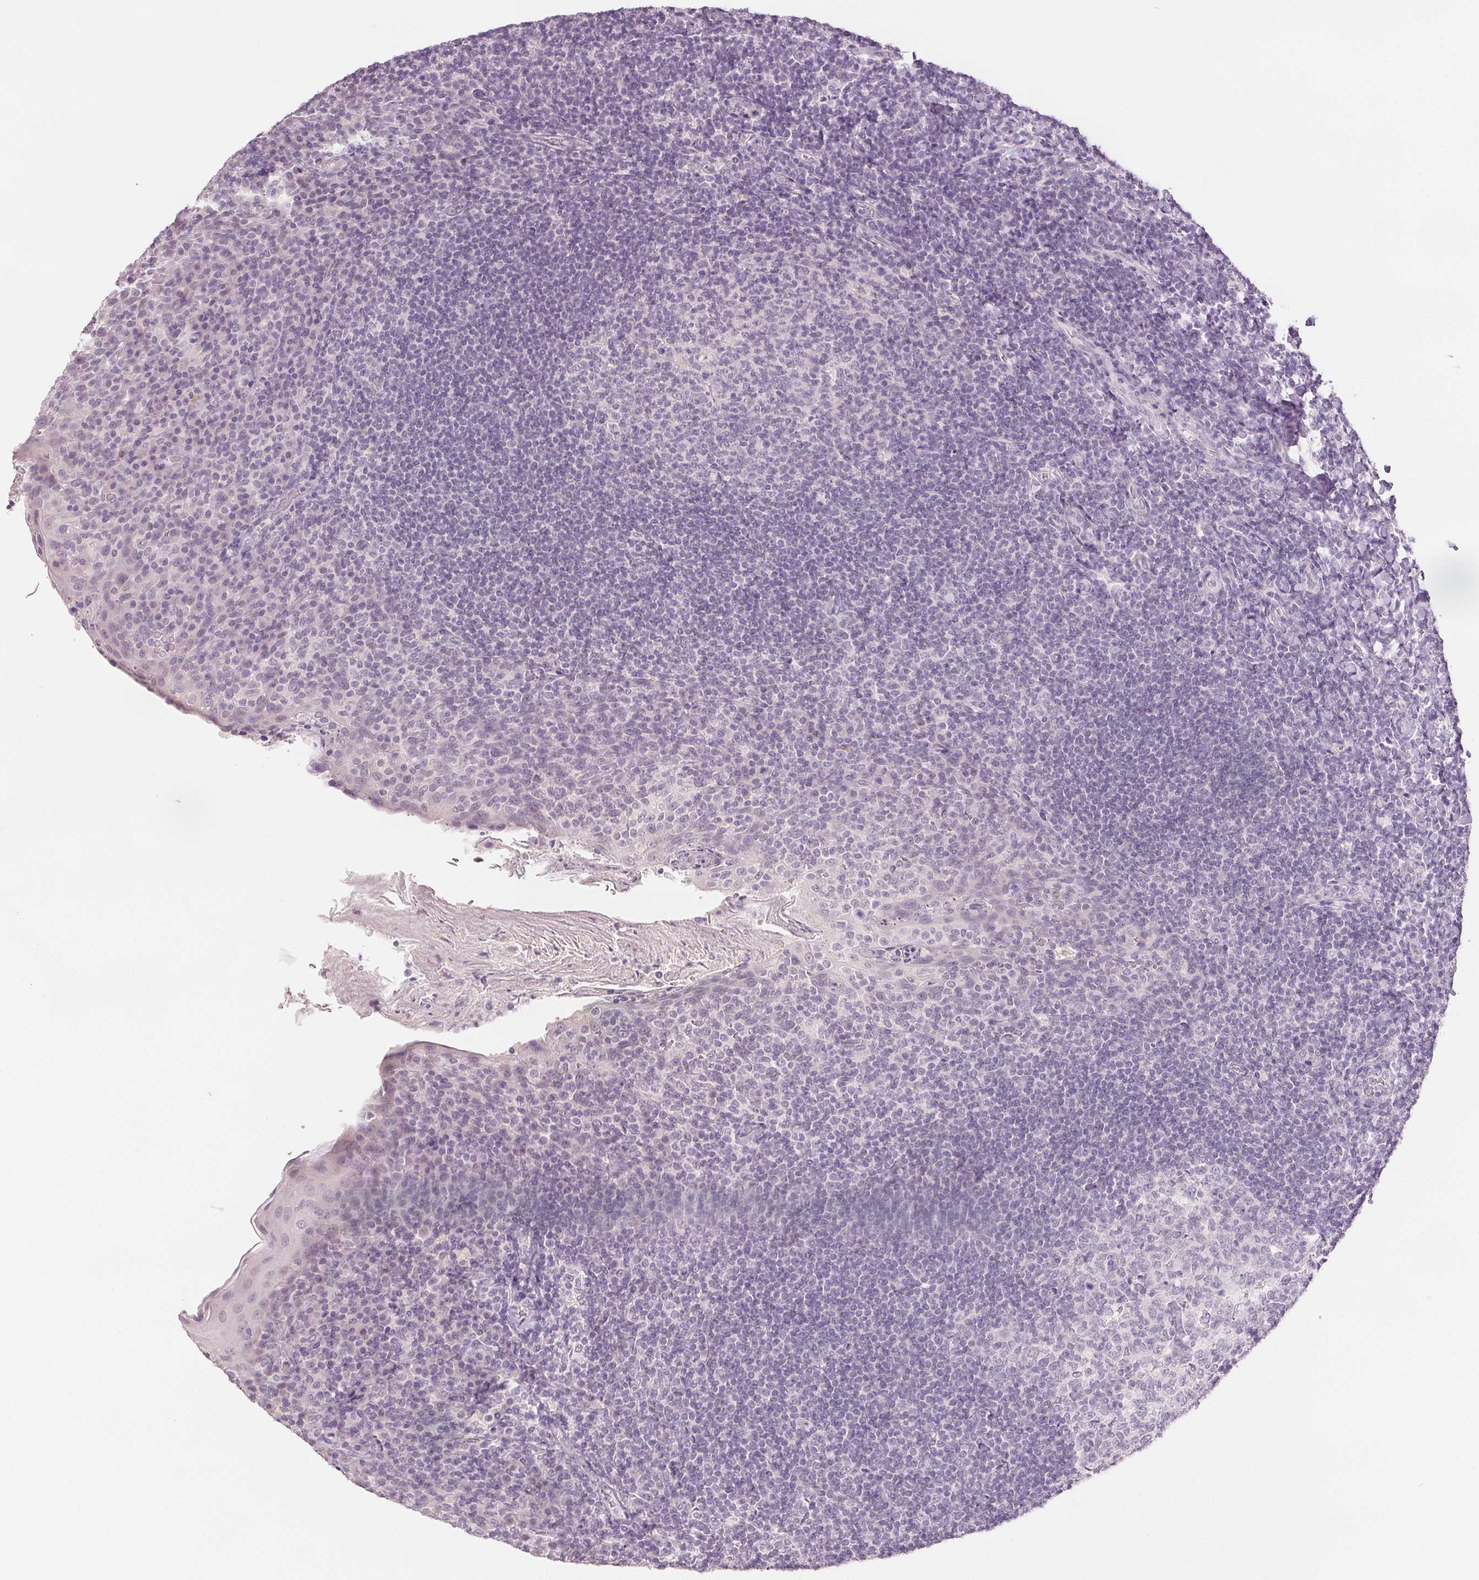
{"staining": {"intensity": "negative", "quantity": "none", "location": "none"}, "tissue": "tonsil", "cell_type": "Germinal center cells", "image_type": "normal", "snomed": [{"axis": "morphology", "description": "Normal tissue, NOS"}, {"axis": "topography", "description": "Tonsil"}], "caption": "A photomicrograph of tonsil stained for a protein reveals no brown staining in germinal center cells. (Brightfield microscopy of DAB IHC at high magnification).", "gene": "SCGN", "patient": {"sex": "female", "age": 10}}